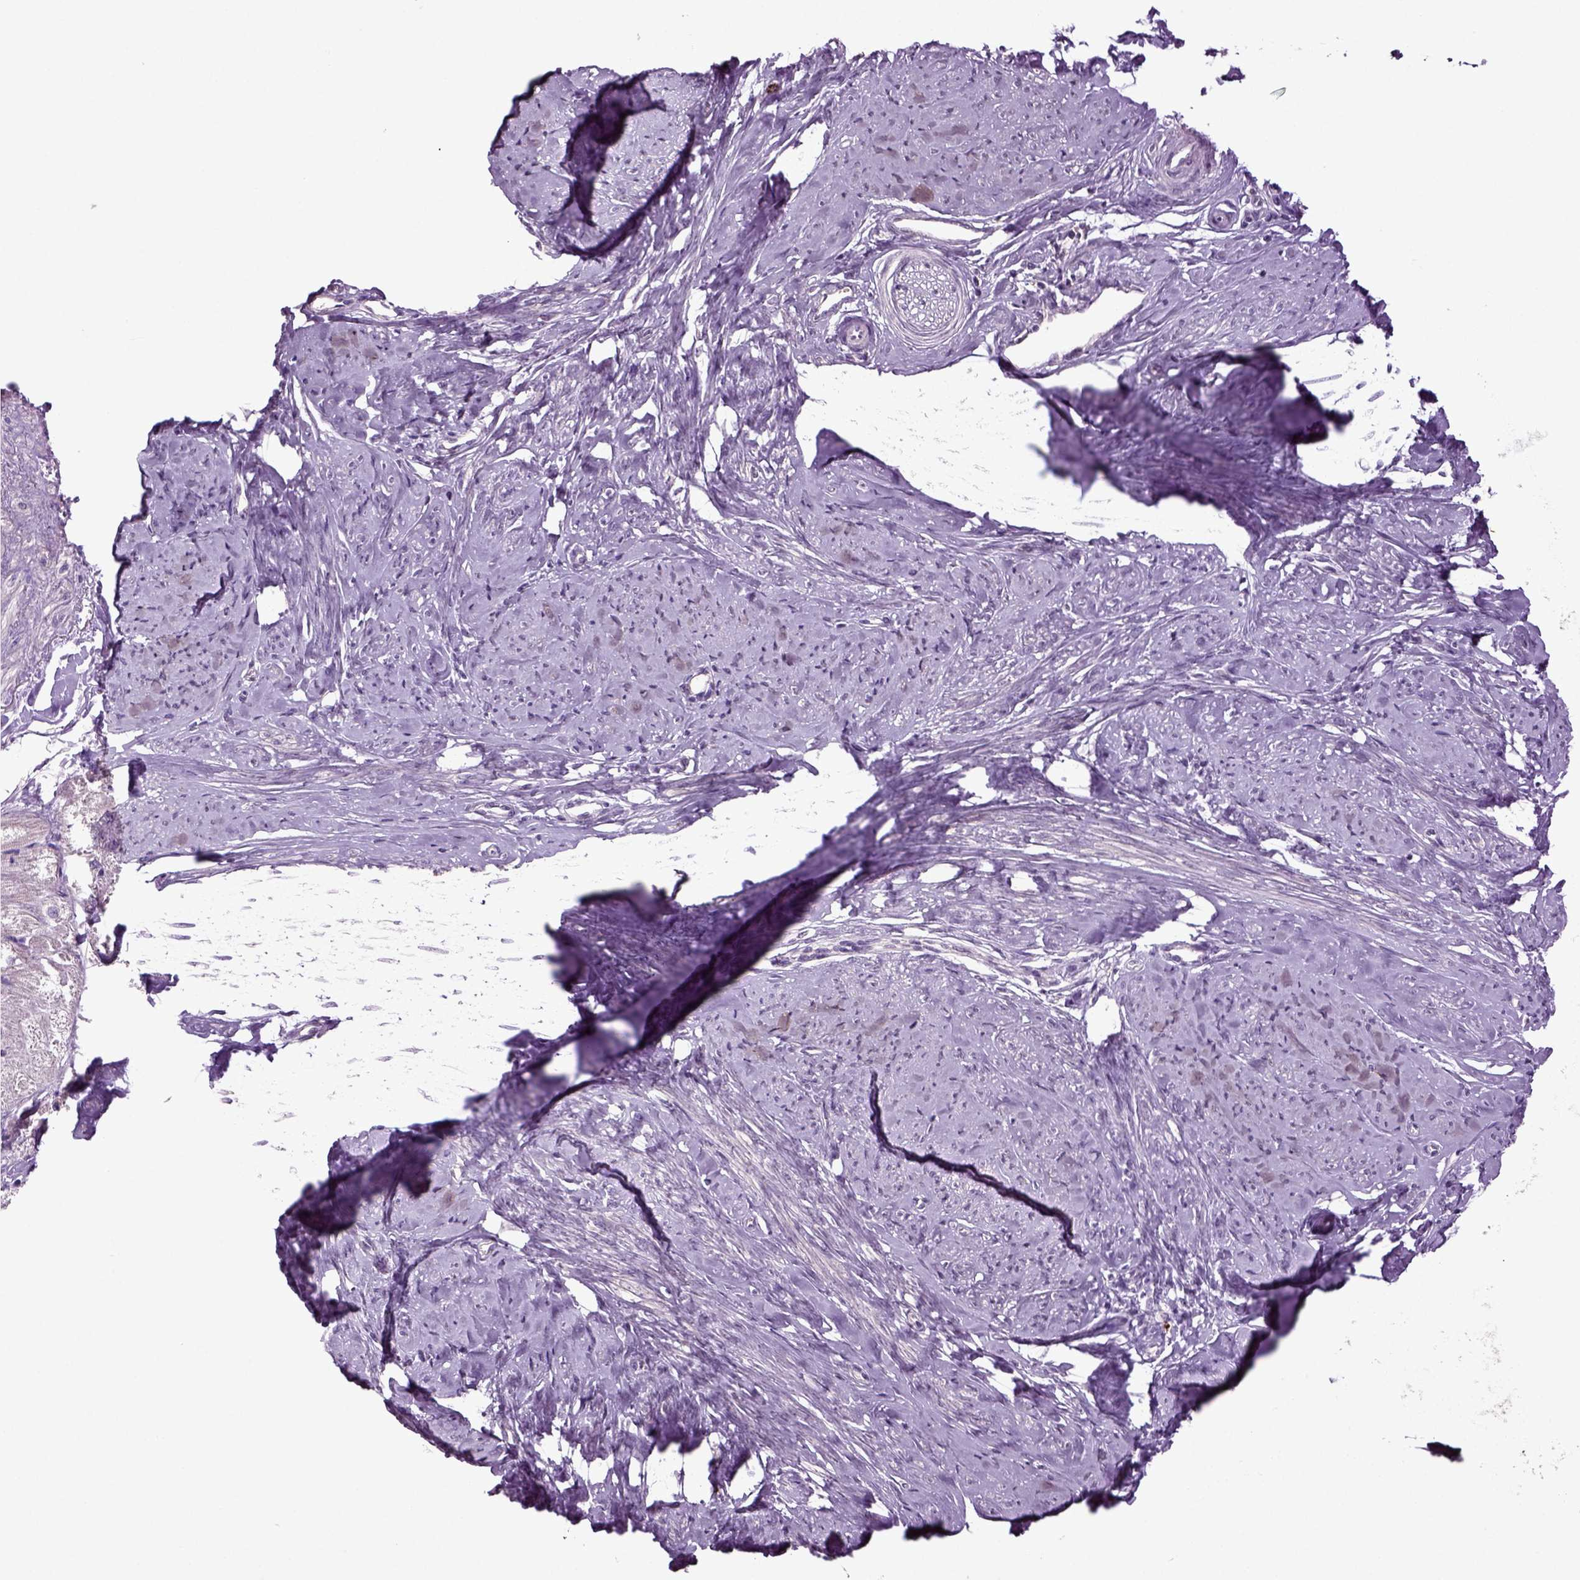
{"staining": {"intensity": "weak", "quantity": "25%-75%", "location": "cytoplasmic/membranous"}, "tissue": "smooth muscle", "cell_type": "Smooth muscle cells", "image_type": "normal", "snomed": [{"axis": "morphology", "description": "Normal tissue, NOS"}, {"axis": "topography", "description": "Smooth muscle"}], "caption": "Smooth muscle stained with DAB (3,3'-diaminobenzidine) immunohistochemistry displays low levels of weak cytoplasmic/membranous expression in approximately 25%-75% of smooth muscle cells. (Brightfield microscopy of DAB IHC at high magnification).", "gene": "SLC17A6", "patient": {"sex": "female", "age": 48}}